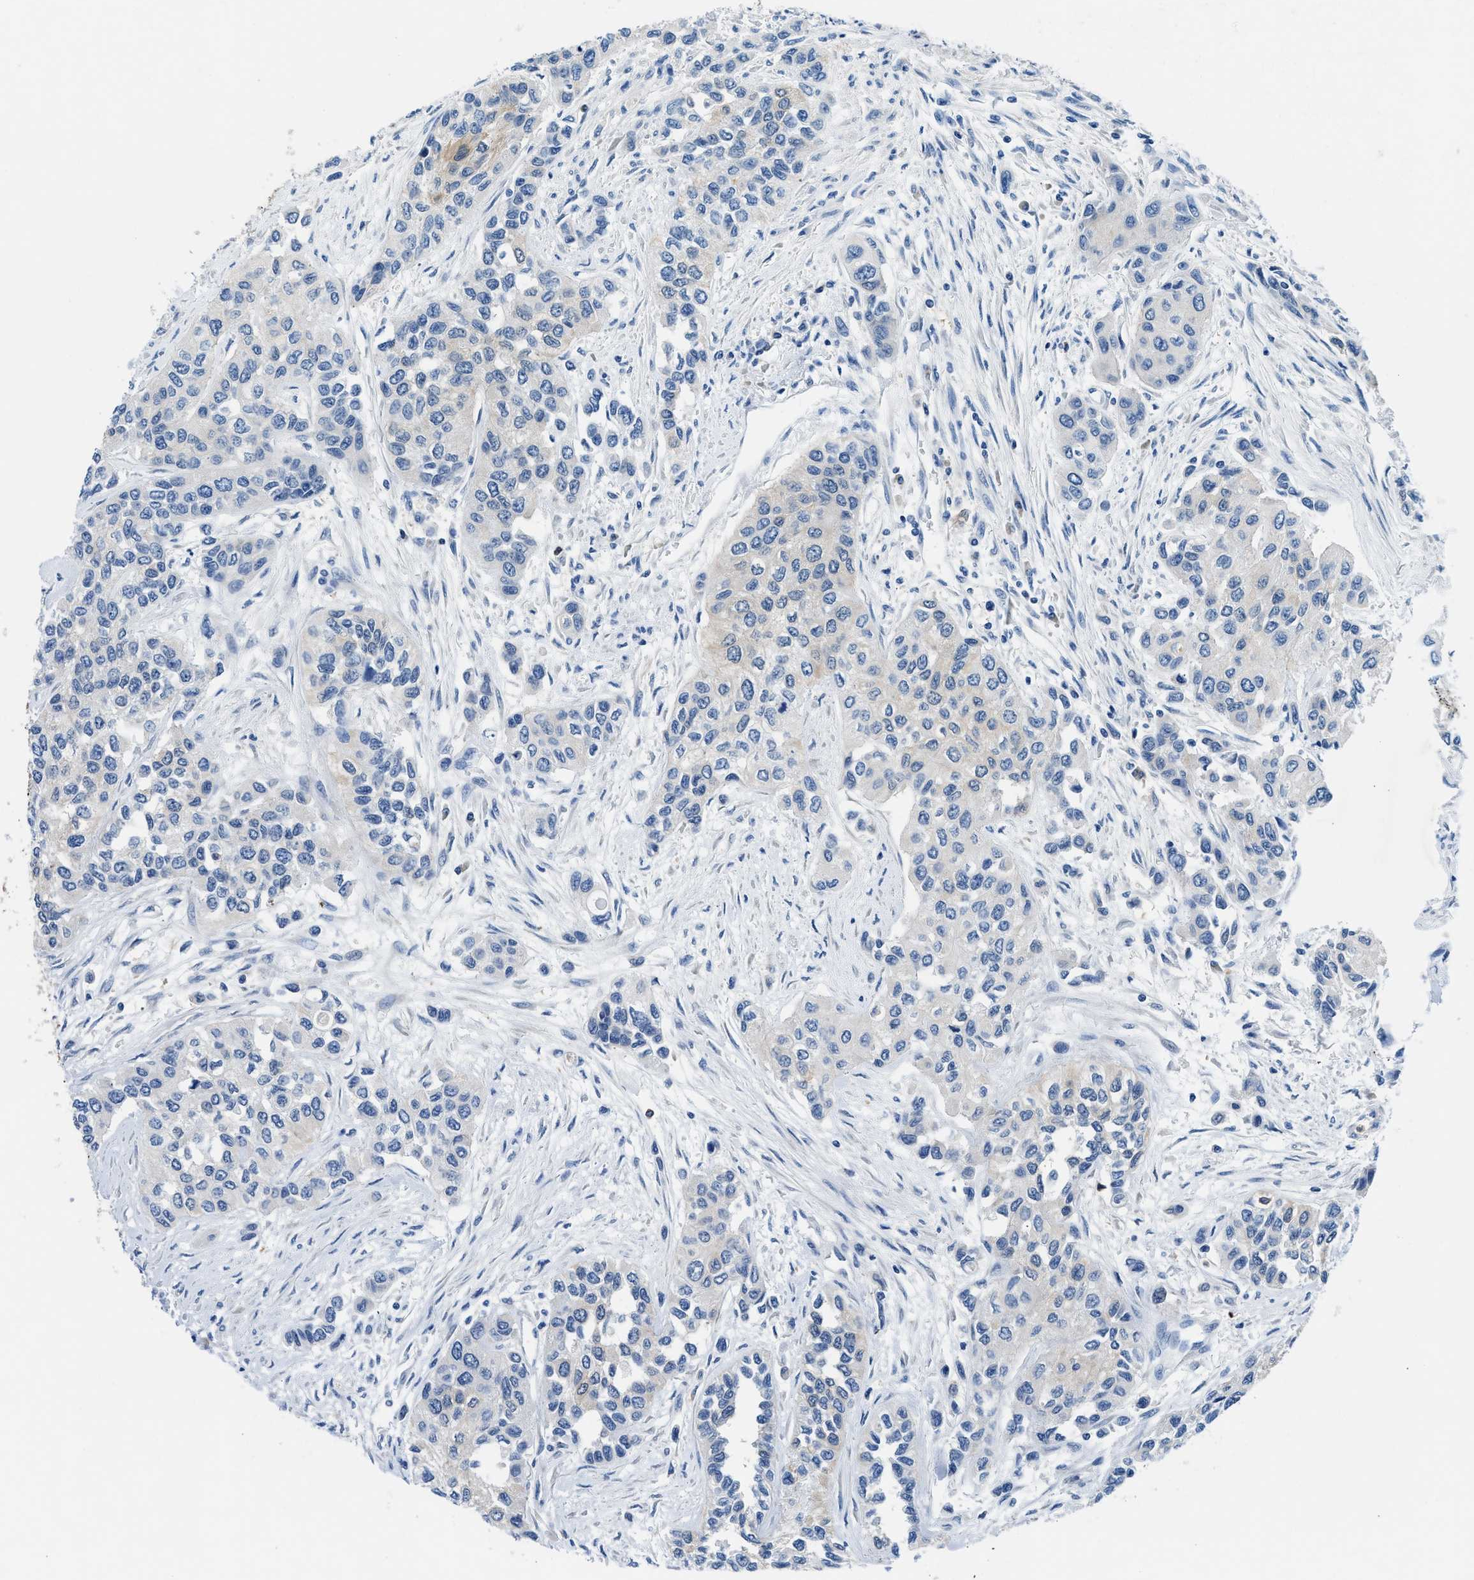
{"staining": {"intensity": "negative", "quantity": "none", "location": "none"}, "tissue": "urothelial cancer", "cell_type": "Tumor cells", "image_type": "cancer", "snomed": [{"axis": "morphology", "description": "Urothelial carcinoma, High grade"}, {"axis": "topography", "description": "Urinary bladder"}], "caption": "DAB (3,3'-diaminobenzidine) immunohistochemical staining of human urothelial carcinoma (high-grade) shows no significant expression in tumor cells.", "gene": "FADS6", "patient": {"sex": "female", "age": 56}}